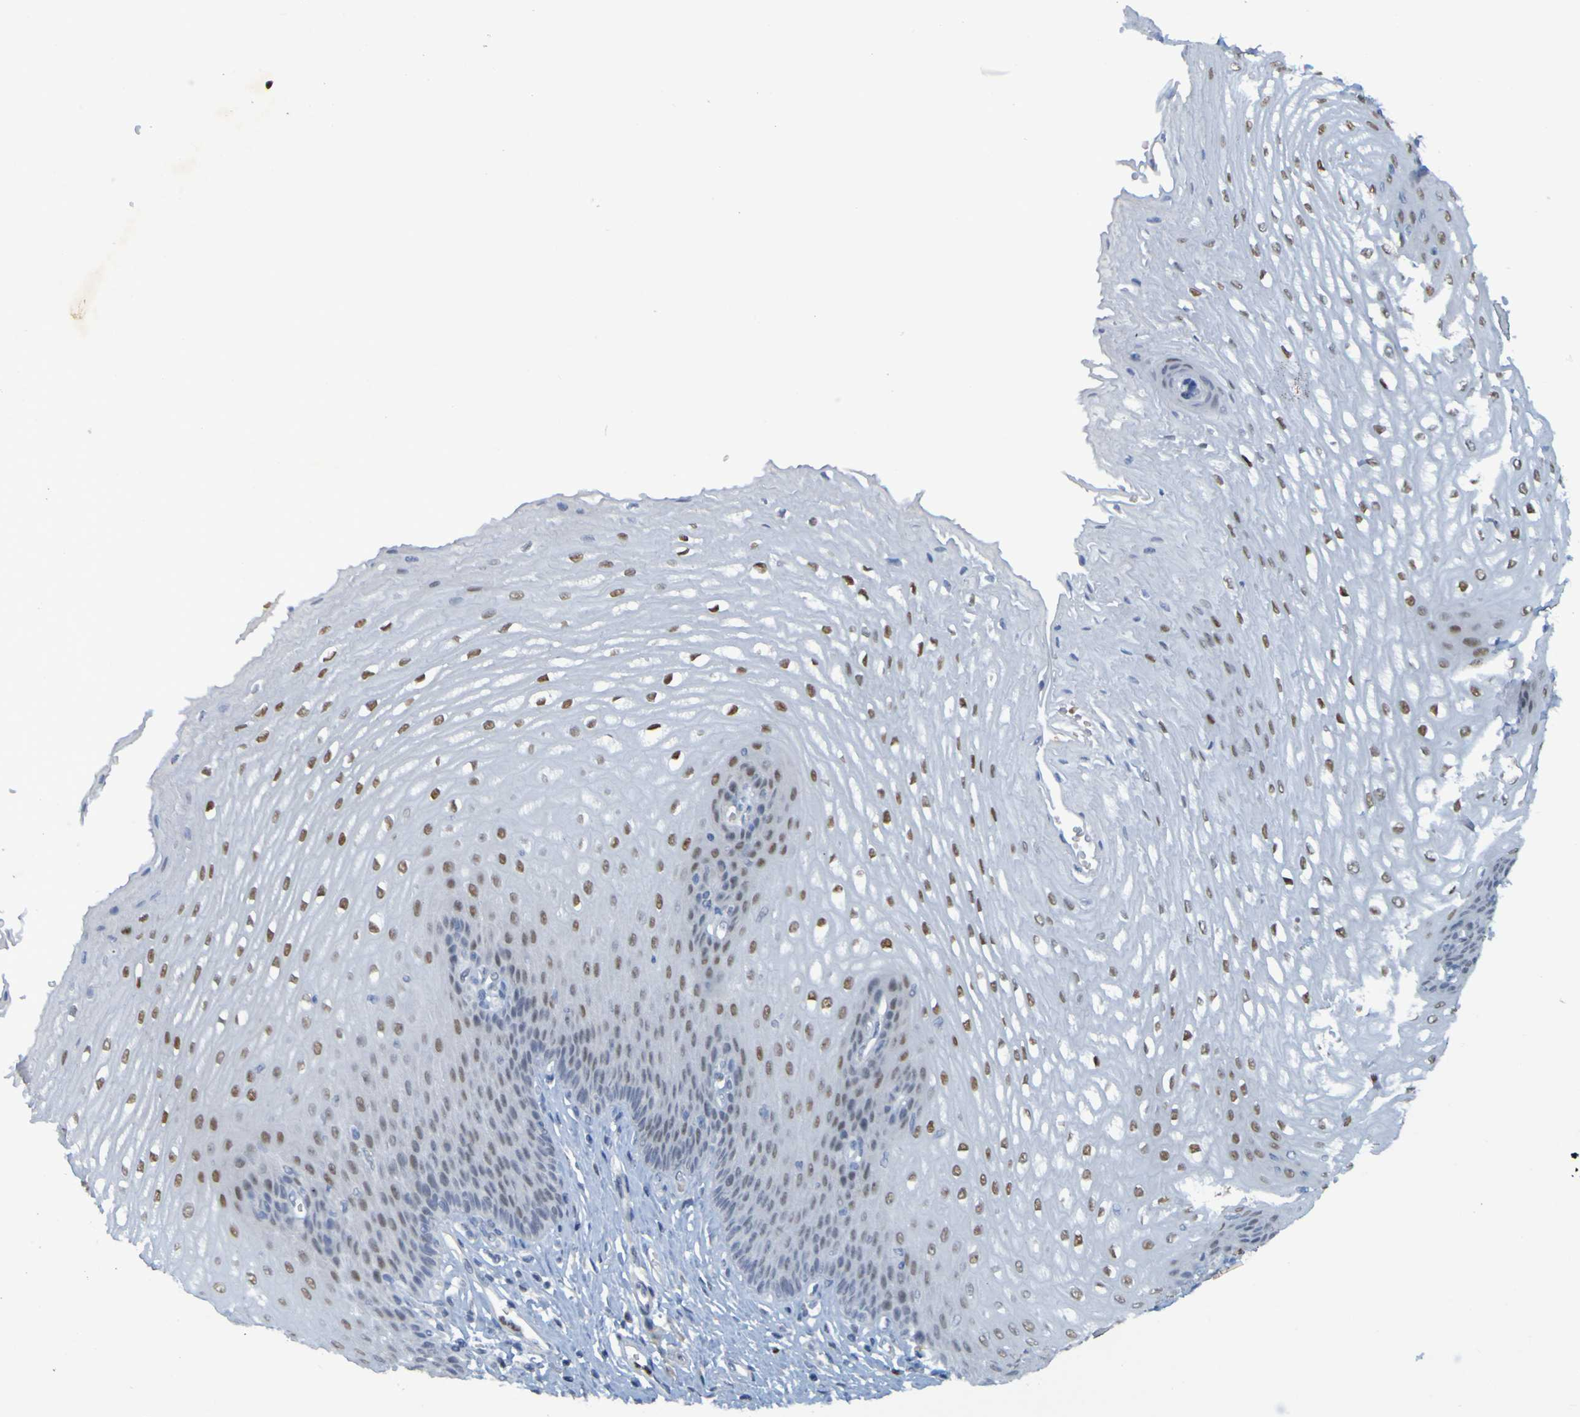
{"staining": {"intensity": "moderate", "quantity": ">75%", "location": "nuclear"}, "tissue": "esophagus", "cell_type": "Squamous epithelial cells", "image_type": "normal", "snomed": [{"axis": "morphology", "description": "Normal tissue, NOS"}, {"axis": "topography", "description": "Esophagus"}], "caption": "Immunohistochemical staining of normal esophagus demonstrates medium levels of moderate nuclear positivity in about >75% of squamous epithelial cells.", "gene": "USP36", "patient": {"sex": "male", "age": 54}}